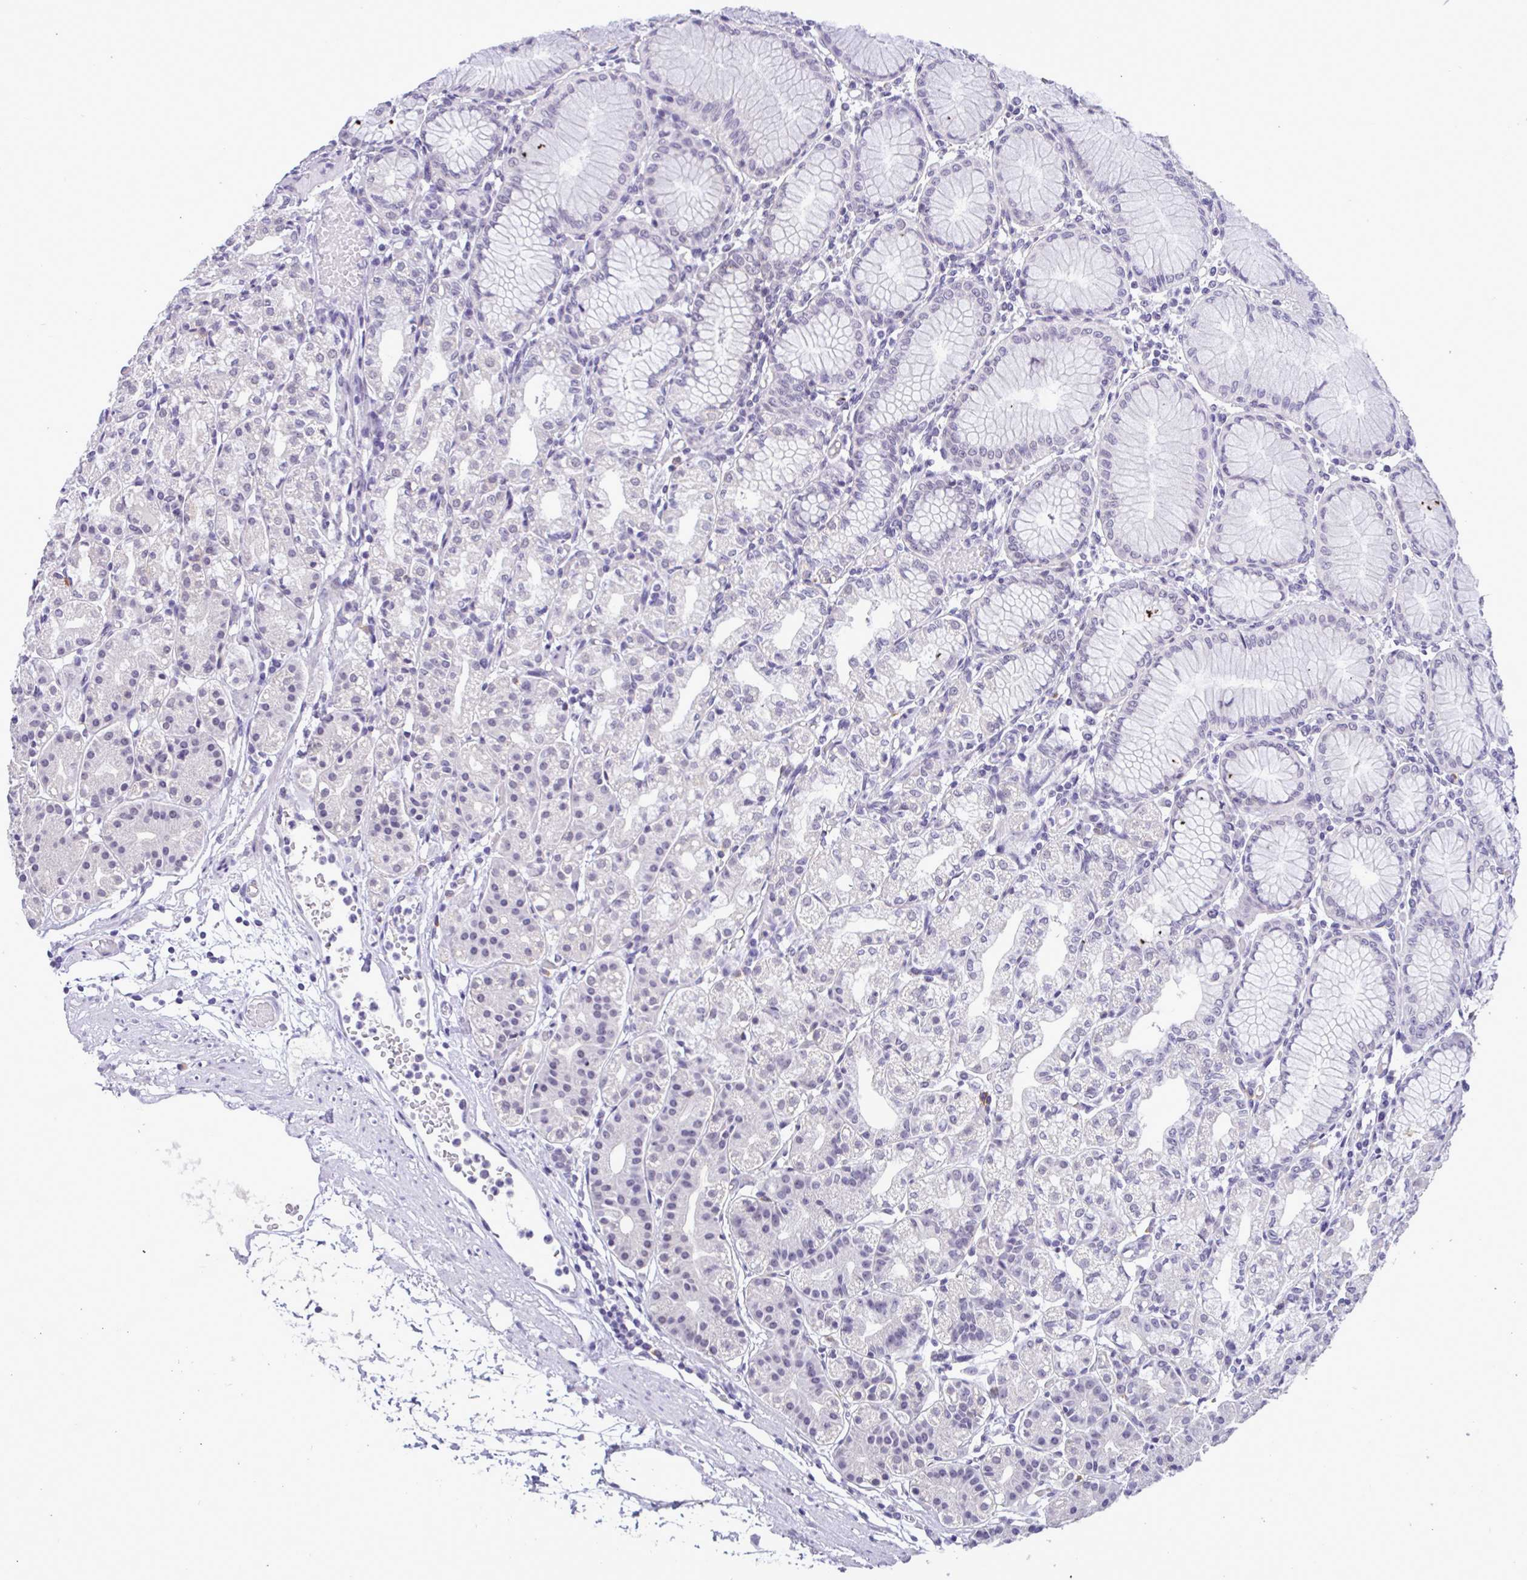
{"staining": {"intensity": "negative", "quantity": "none", "location": "none"}, "tissue": "stomach", "cell_type": "Glandular cells", "image_type": "normal", "snomed": [{"axis": "morphology", "description": "Normal tissue, NOS"}, {"axis": "topography", "description": "Stomach"}], "caption": "A high-resolution image shows immunohistochemistry staining of normal stomach, which displays no significant expression in glandular cells. Nuclei are stained in blue.", "gene": "YBX2", "patient": {"sex": "female", "age": 57}}